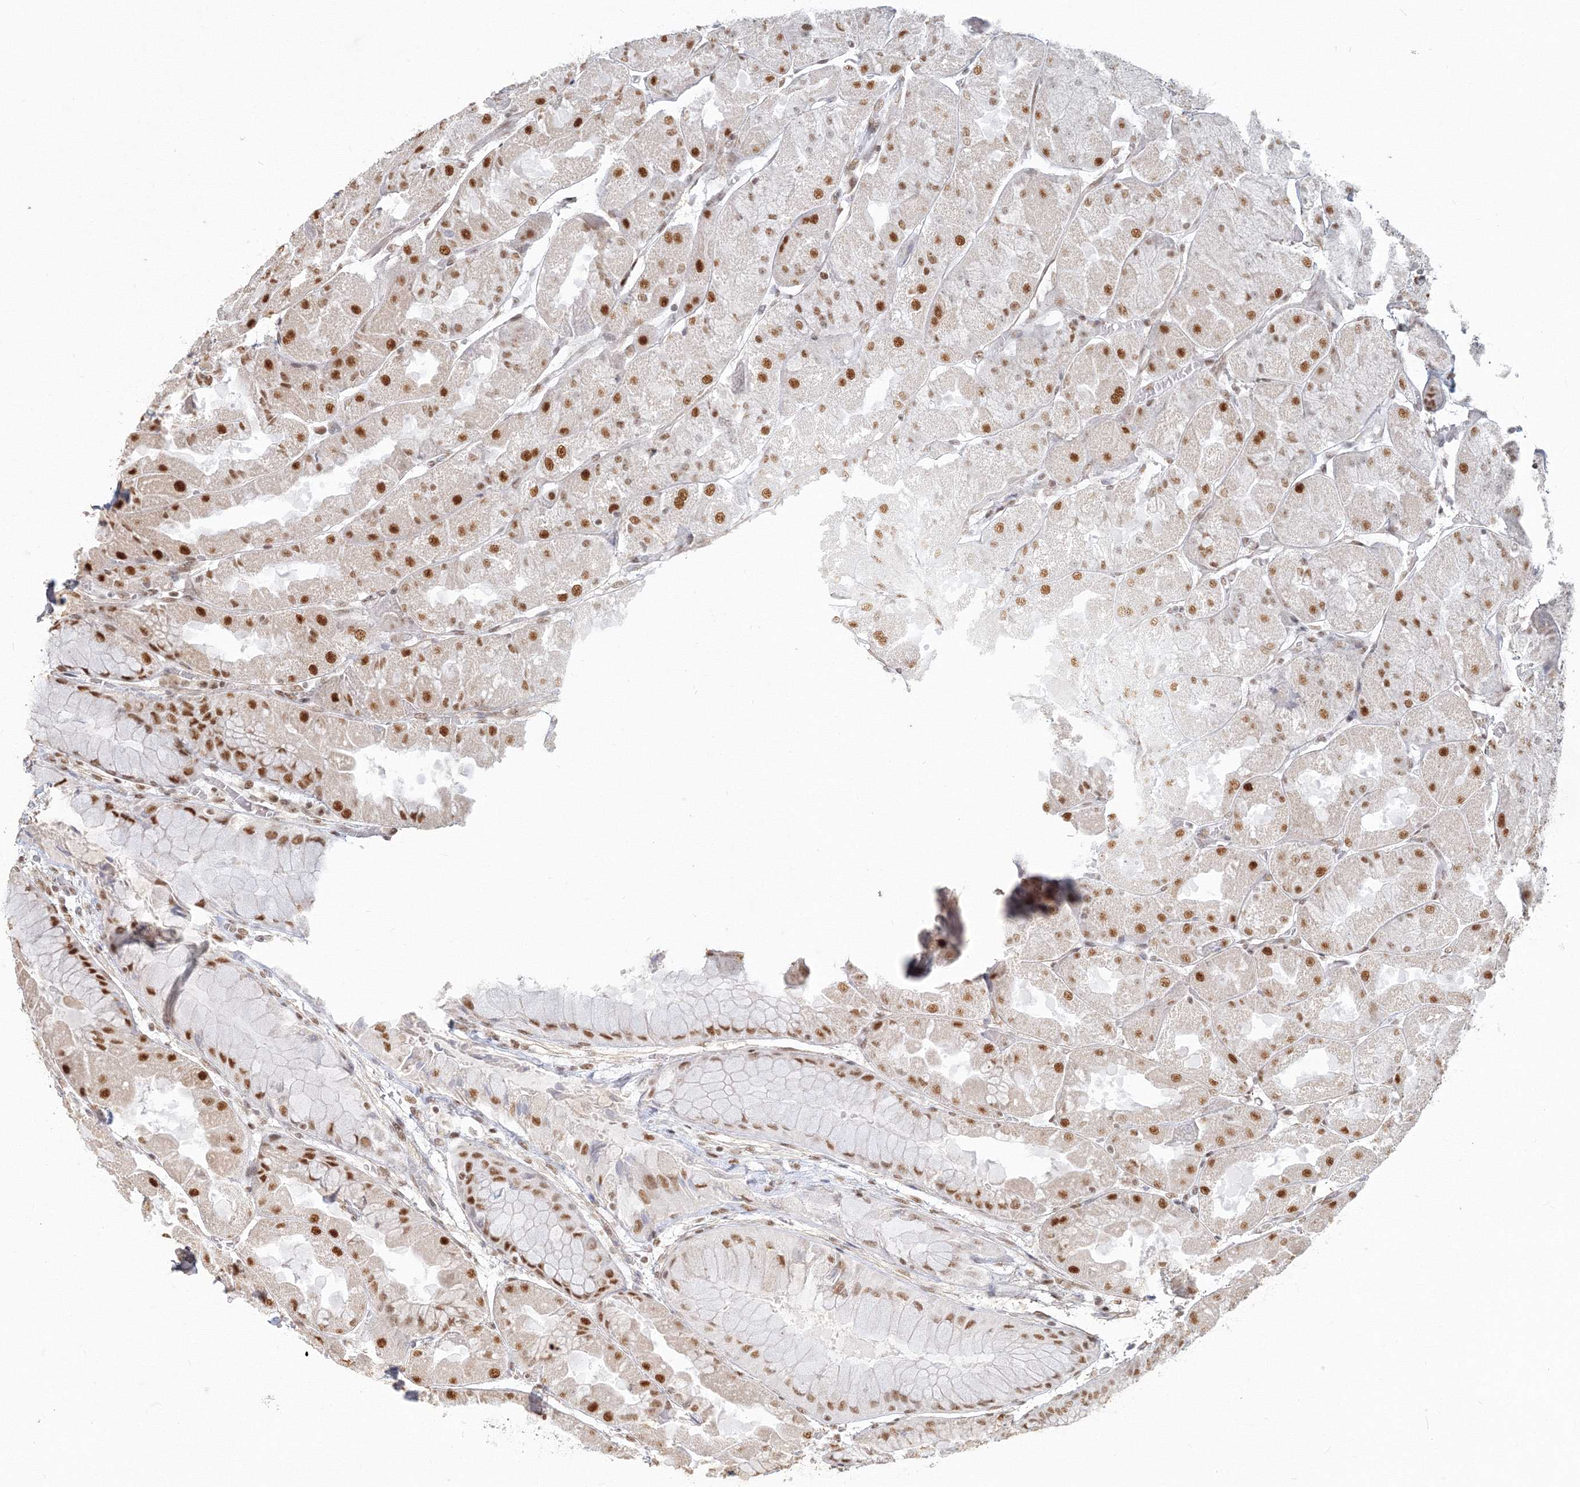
{"staining": {"intensity": "moderate", "quantity": ">75%", "location": "nuclear"}, "tissue": "stomach", "cell_type": "Glandular cells", "image_type": "normal", "snomed": [{"axis": "morphology", "description": "Normal tissue, NOS"}, {"axis": "topography", "description": "Stomach"}], "caption": "Stomach stained with DAB (3,3'-diaminobenzidine) immunohistochemistry (IHC) demonstrates medium levels of moderate nuclear staining in about >75% of glandular cells.", "gene": "PPP4R2", "patient": {"sex": "female", "age": 61}}